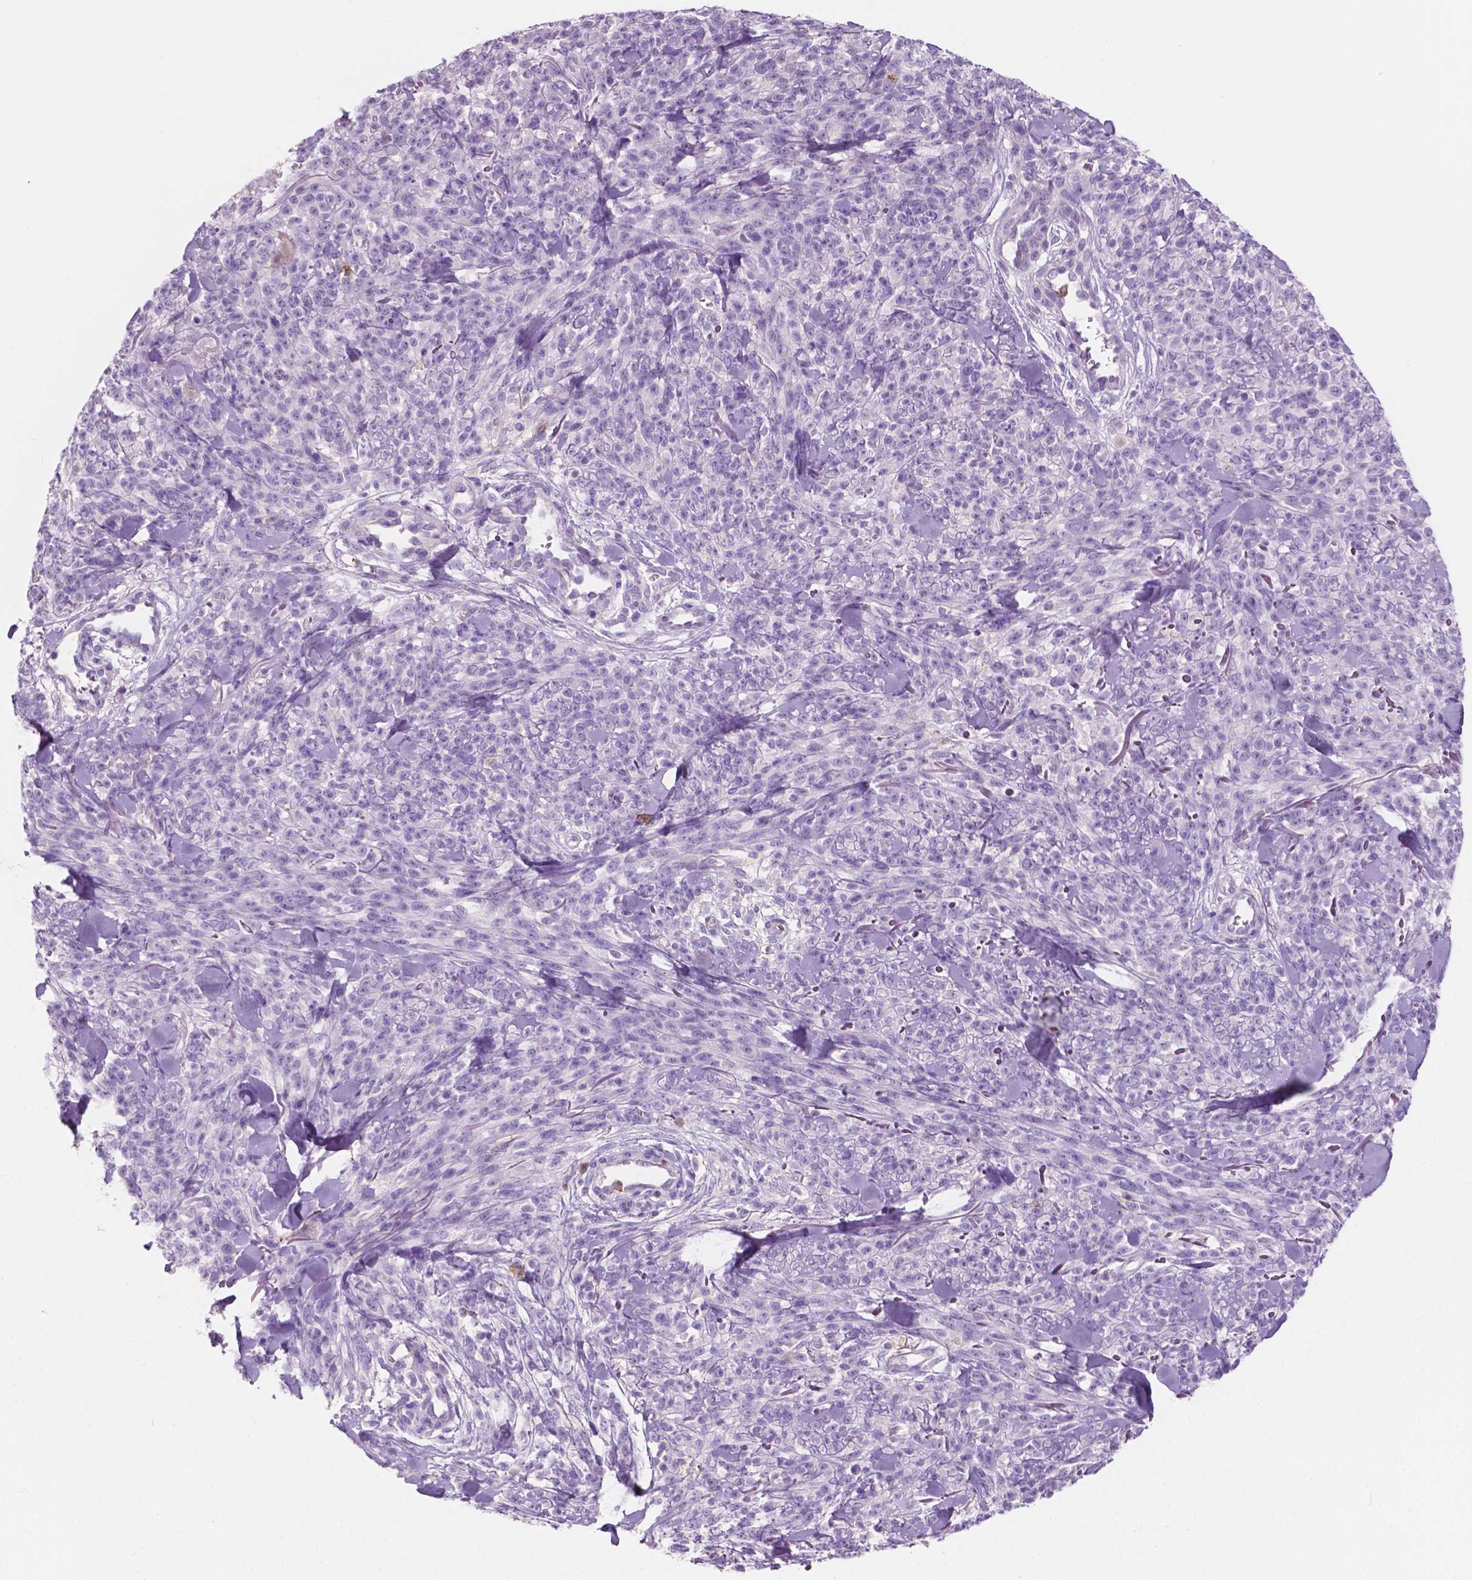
{"staining": {"intensity": "negative", "quantity": "none", "location": "none"}, "tissue": "melanoma", "cell_type": "Tumor cells", "image_type": "cancer", "snomed": [{"axis": "morphology", "description": "Malignant melanoma, NOS"}, {"axis": "topography", "description": "Skin"}, {"axis": "topography", "description": "Skin of trunk"}], "caption": "Malignant melanoma stained for a protein using immunohistochemistry (IHC) demonstrates no staining tumor cells.", "gene": "SEMA4A", "patient": {"sex": "male", "age": 74}}